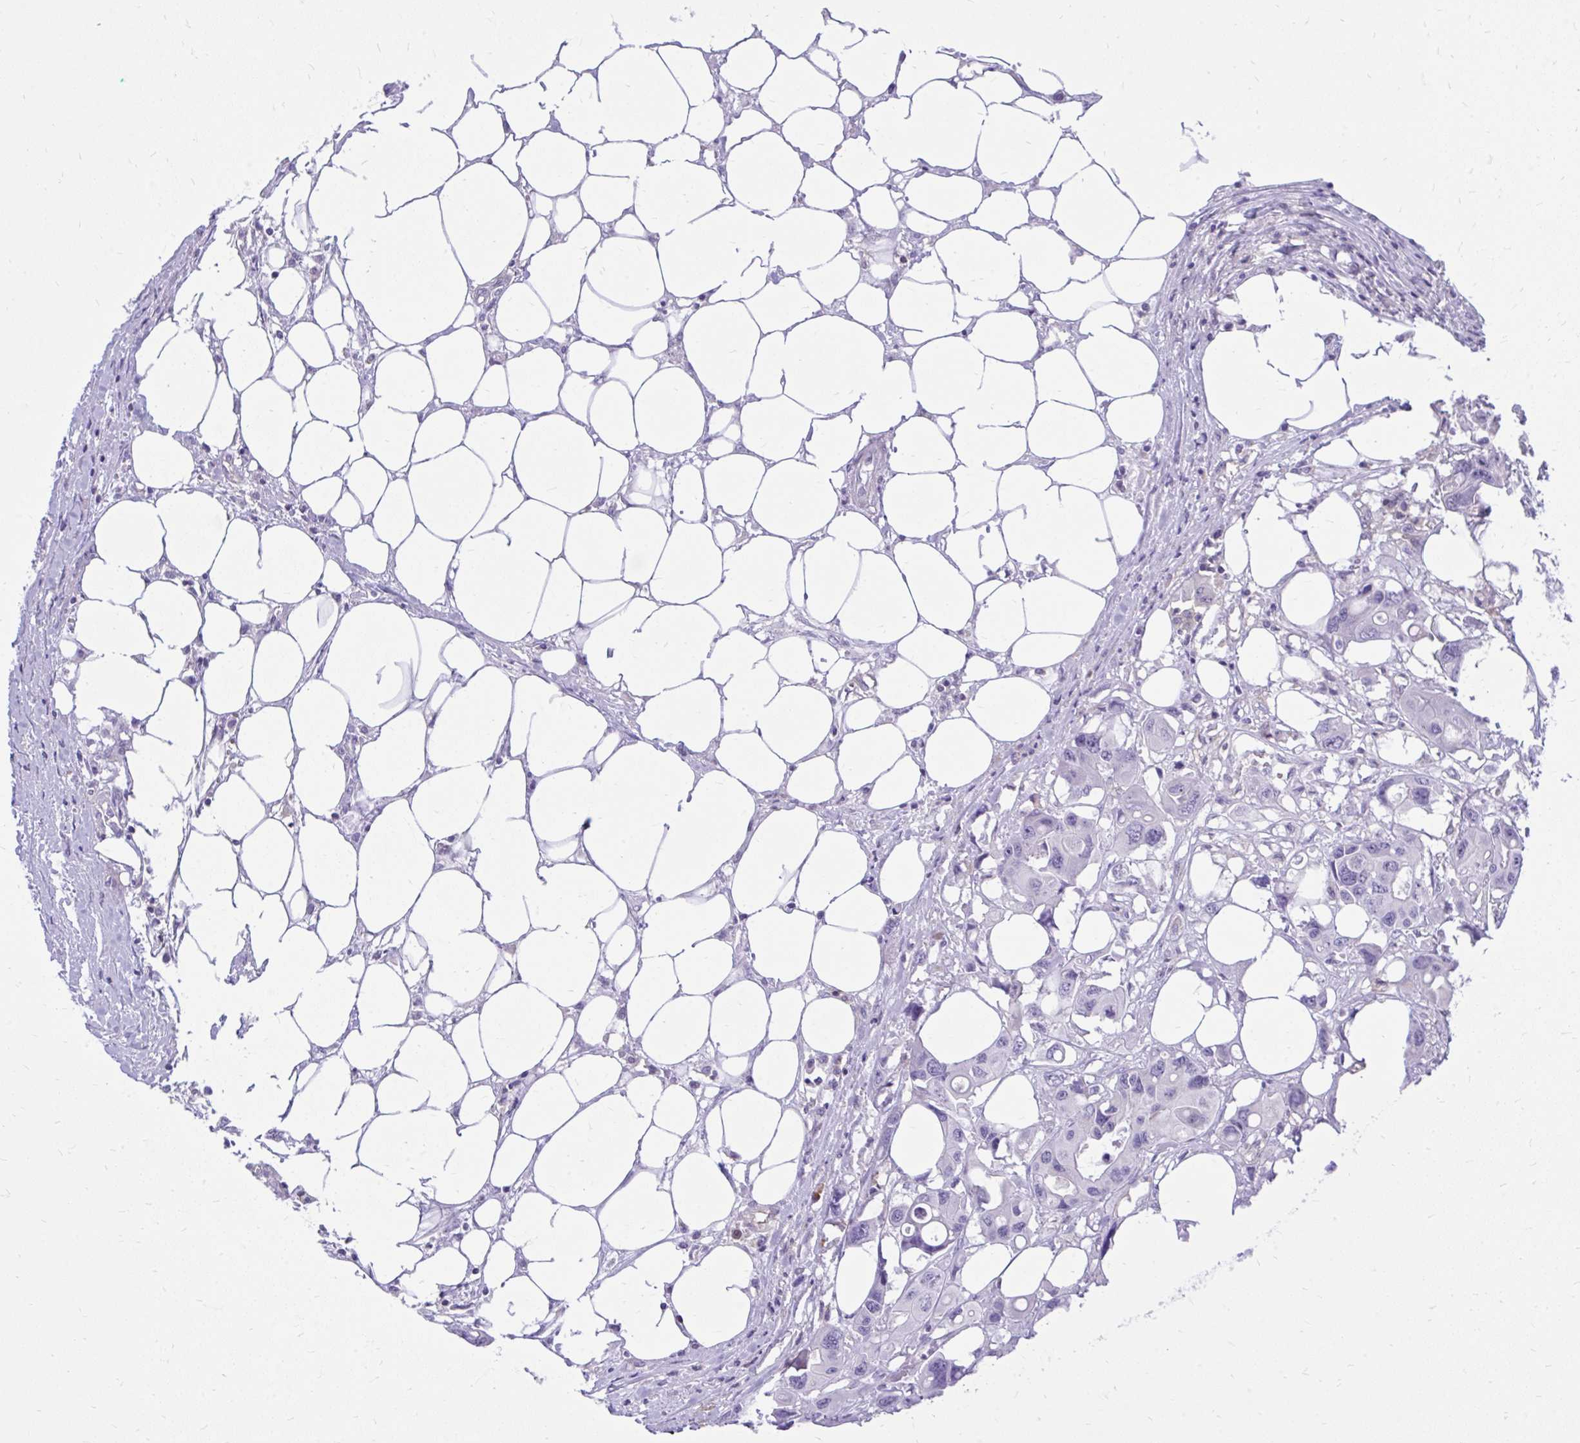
{"staining": {"intensity": "negative", "quantity": "none", "location": "none"}, "tissue": "colorectal cancer", "cell_type": "Tumor cells", "image_type": "cancer", "snomed": [{"axis": "morphology", "description": "Adenocarcinoma, NOS"}, {"axis": "topography", "description": "Colon"}], "caption": "The photomicrograph reveals no staining of tumor cells in colorectal cancer. The staining is performed using DAB (3,3'-diaminobenzidine) brown chromogen with nuclei counter-stained in using hematoxylin.", "gene": "GPRIN3", "patient": {"sex": "male", "age": 77}}